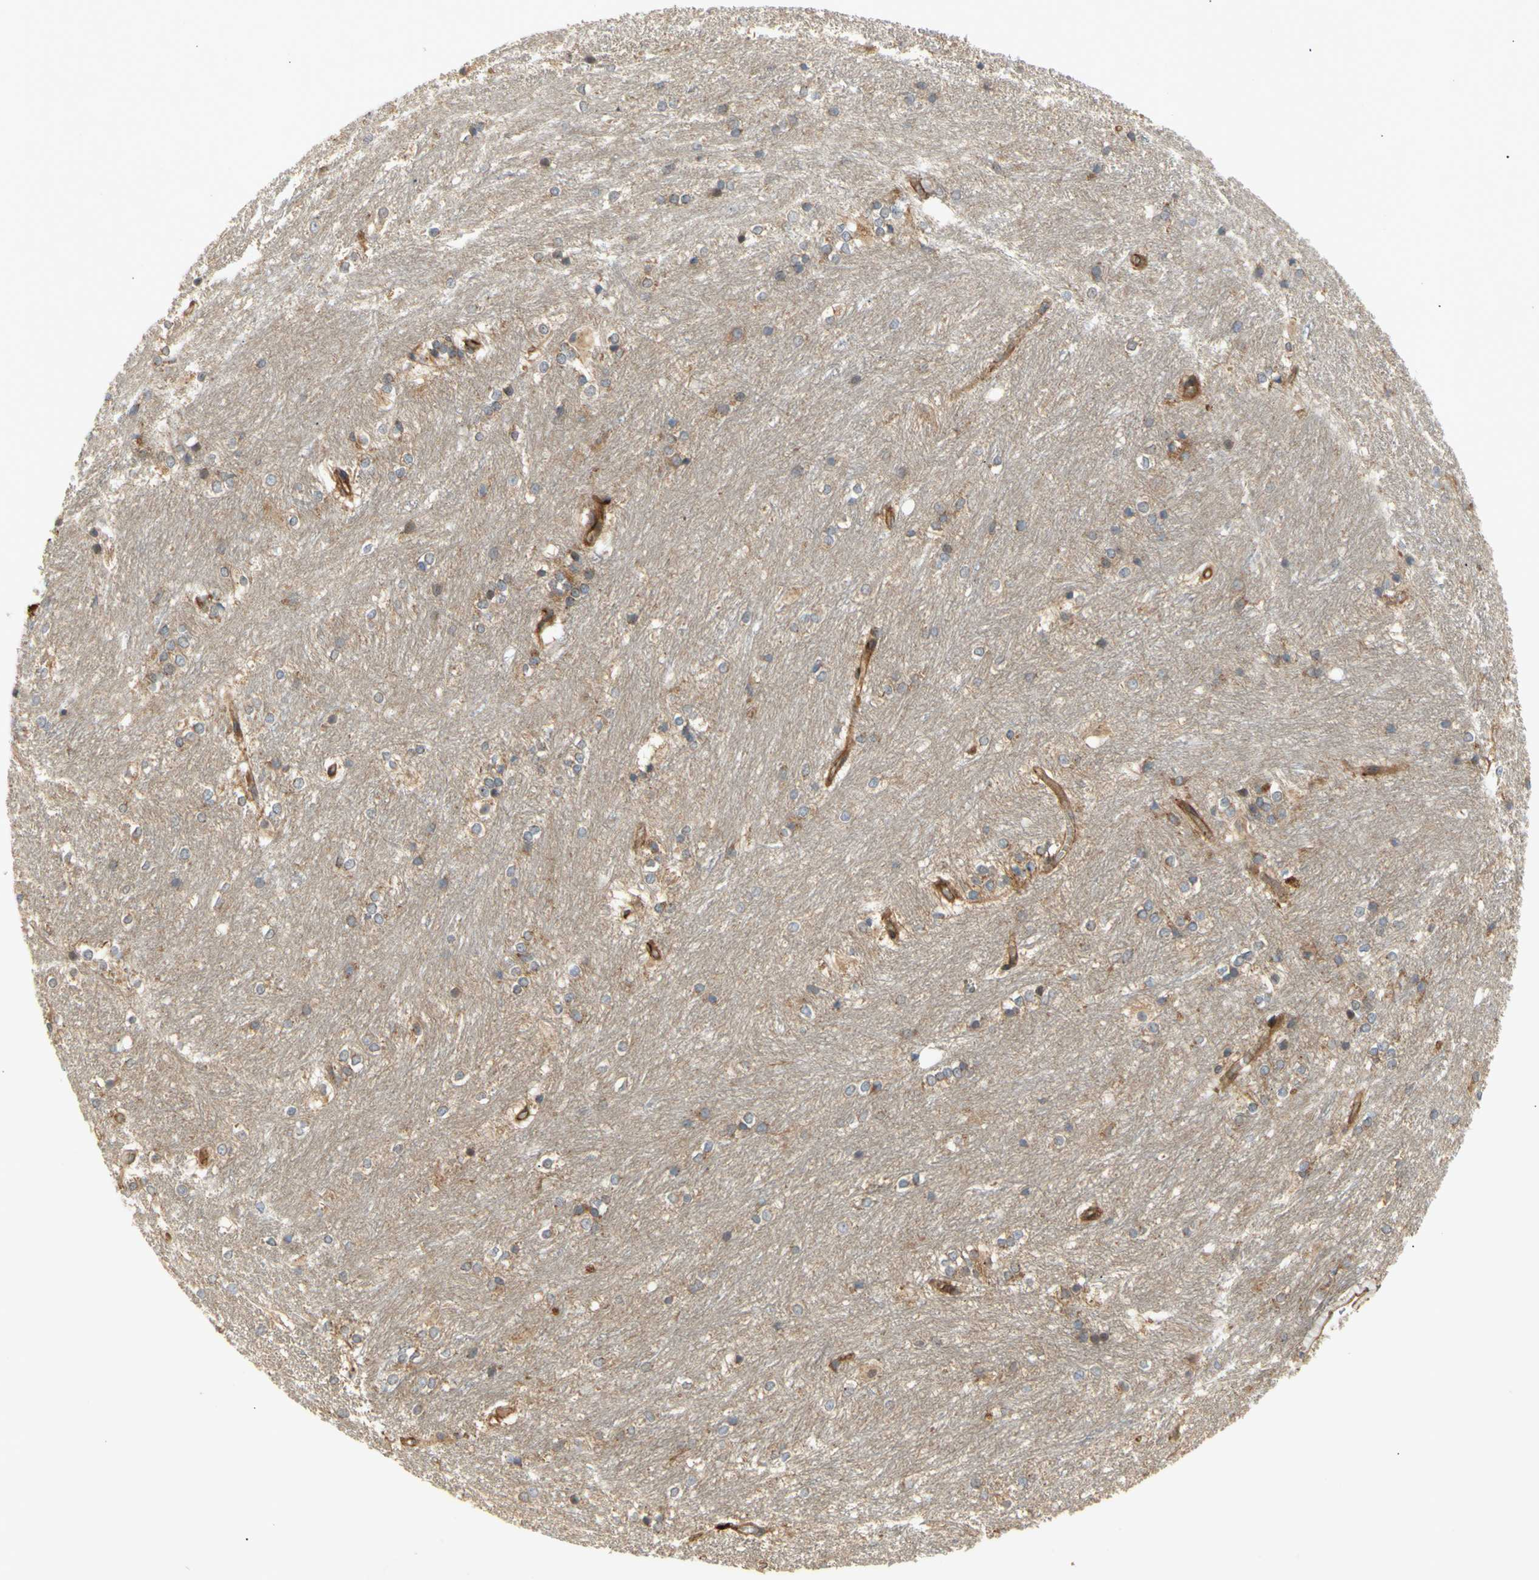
{"staining": {"intensity": "negative", "quantity": "none", "location": "none"}, "tissue": "caudate", "cell_type": "Glial cells", "image_type": "normal", "snomed": [{"axis": "morphology", "description": "Normal tissue, NOS"}, {"axis": "topography", "description": "Lateral ventricle wall"}], "caption": "Glial cells show no significant expression in unremarkable caudate.", "gene": "TUBG2", "patient": {"sex": "female", "age": 19}}